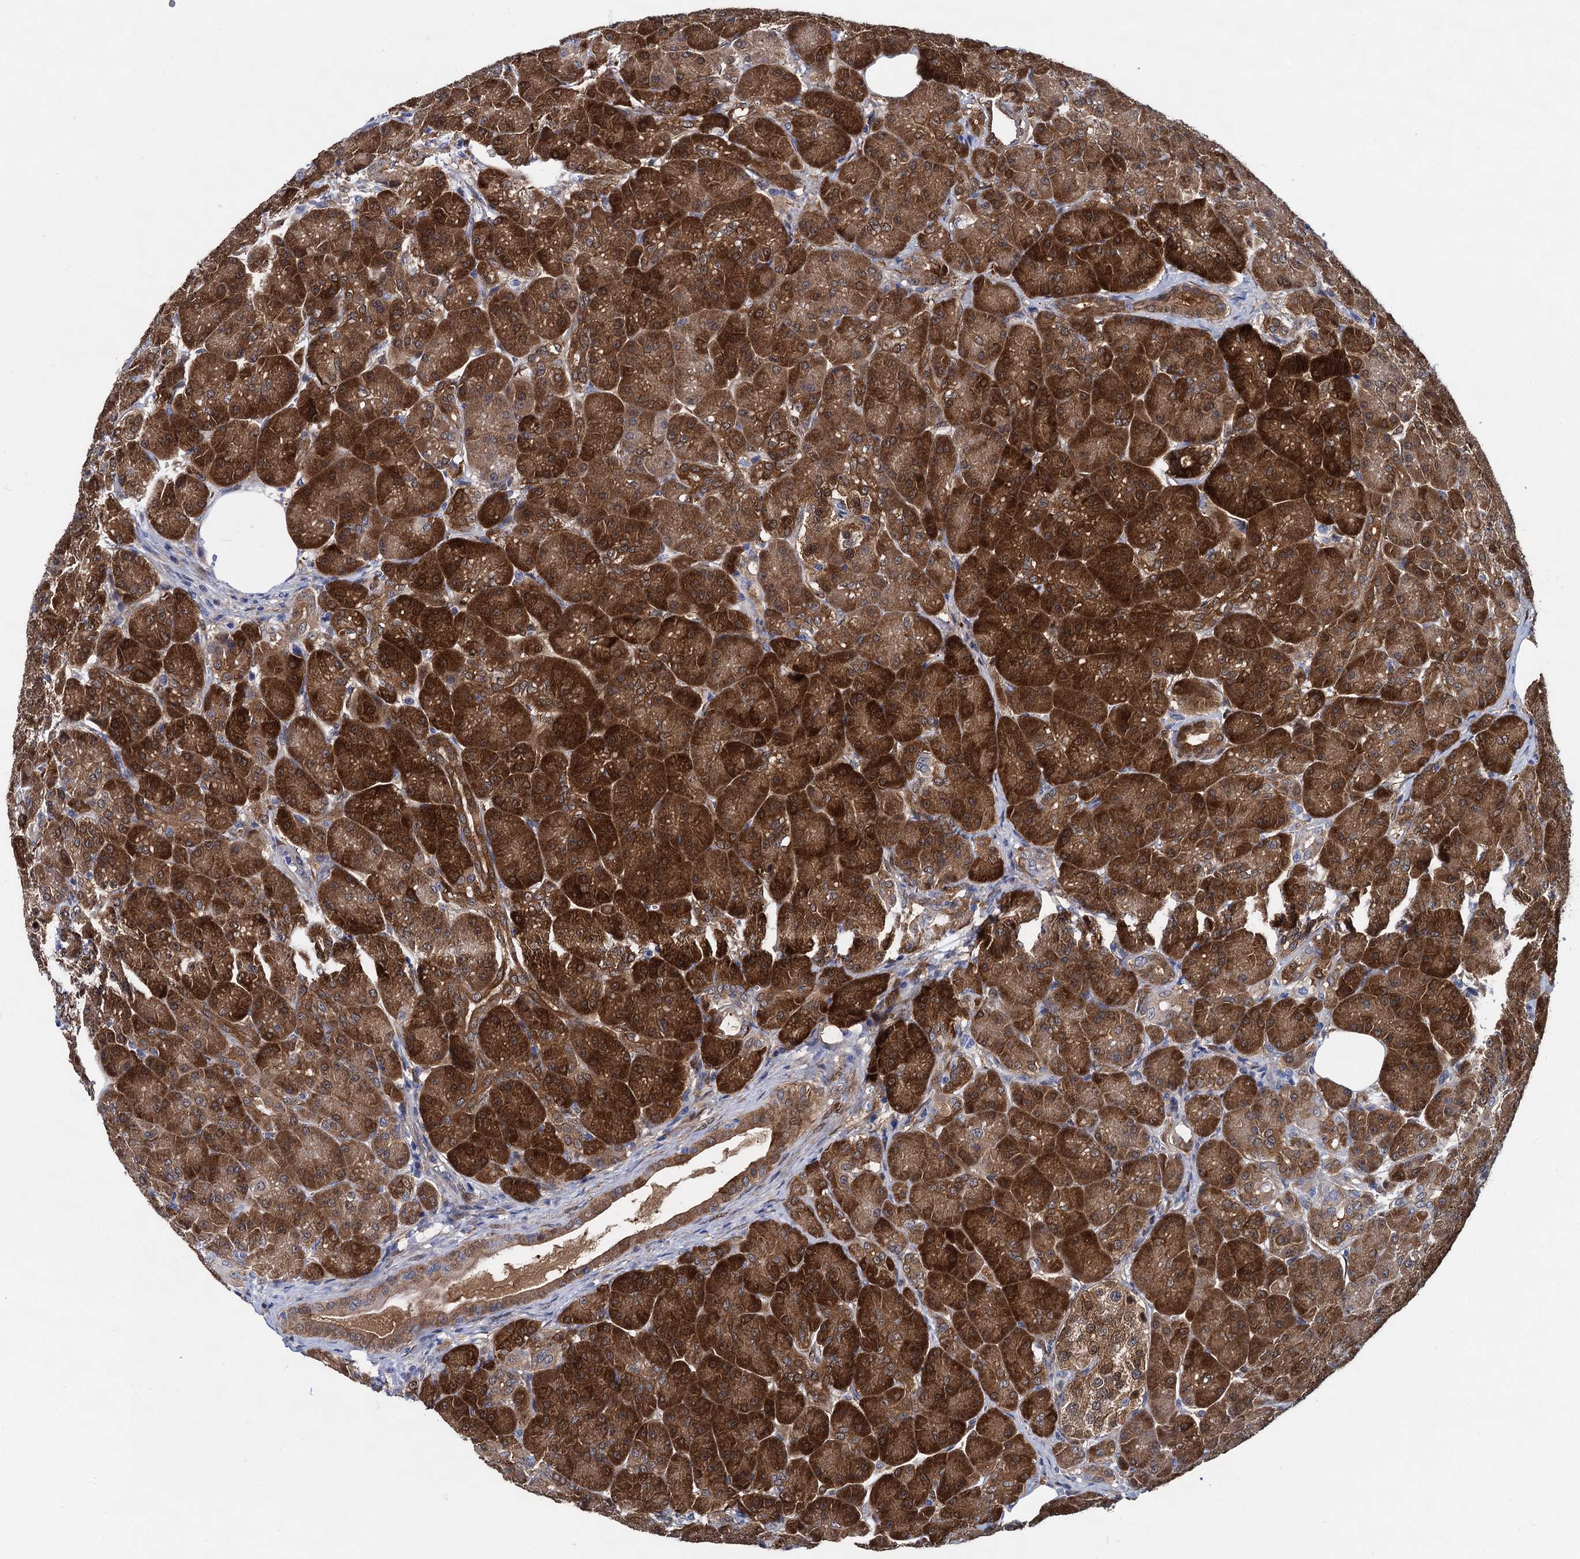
{"staining": {"intensity": "strong", "quantity": ">75%", "location": "cytoplasmic/membranous"}, "tissue": "pancreas", "cell_type": "Exocrine glandular cells", "image_type": "normal", "snomed": [{"axis": "morphology", "description": "Normal tissue, NOS"}, {"axis": "topography", "description": "Pancreas"}], "caption": "Protein staining reveals strong cytoplasmic/membranous staining in about >75% of exocrine glandular cells in benign pancreas.", "gene": "GSTM3", "patient": {"sex": "male", "age": 63}}